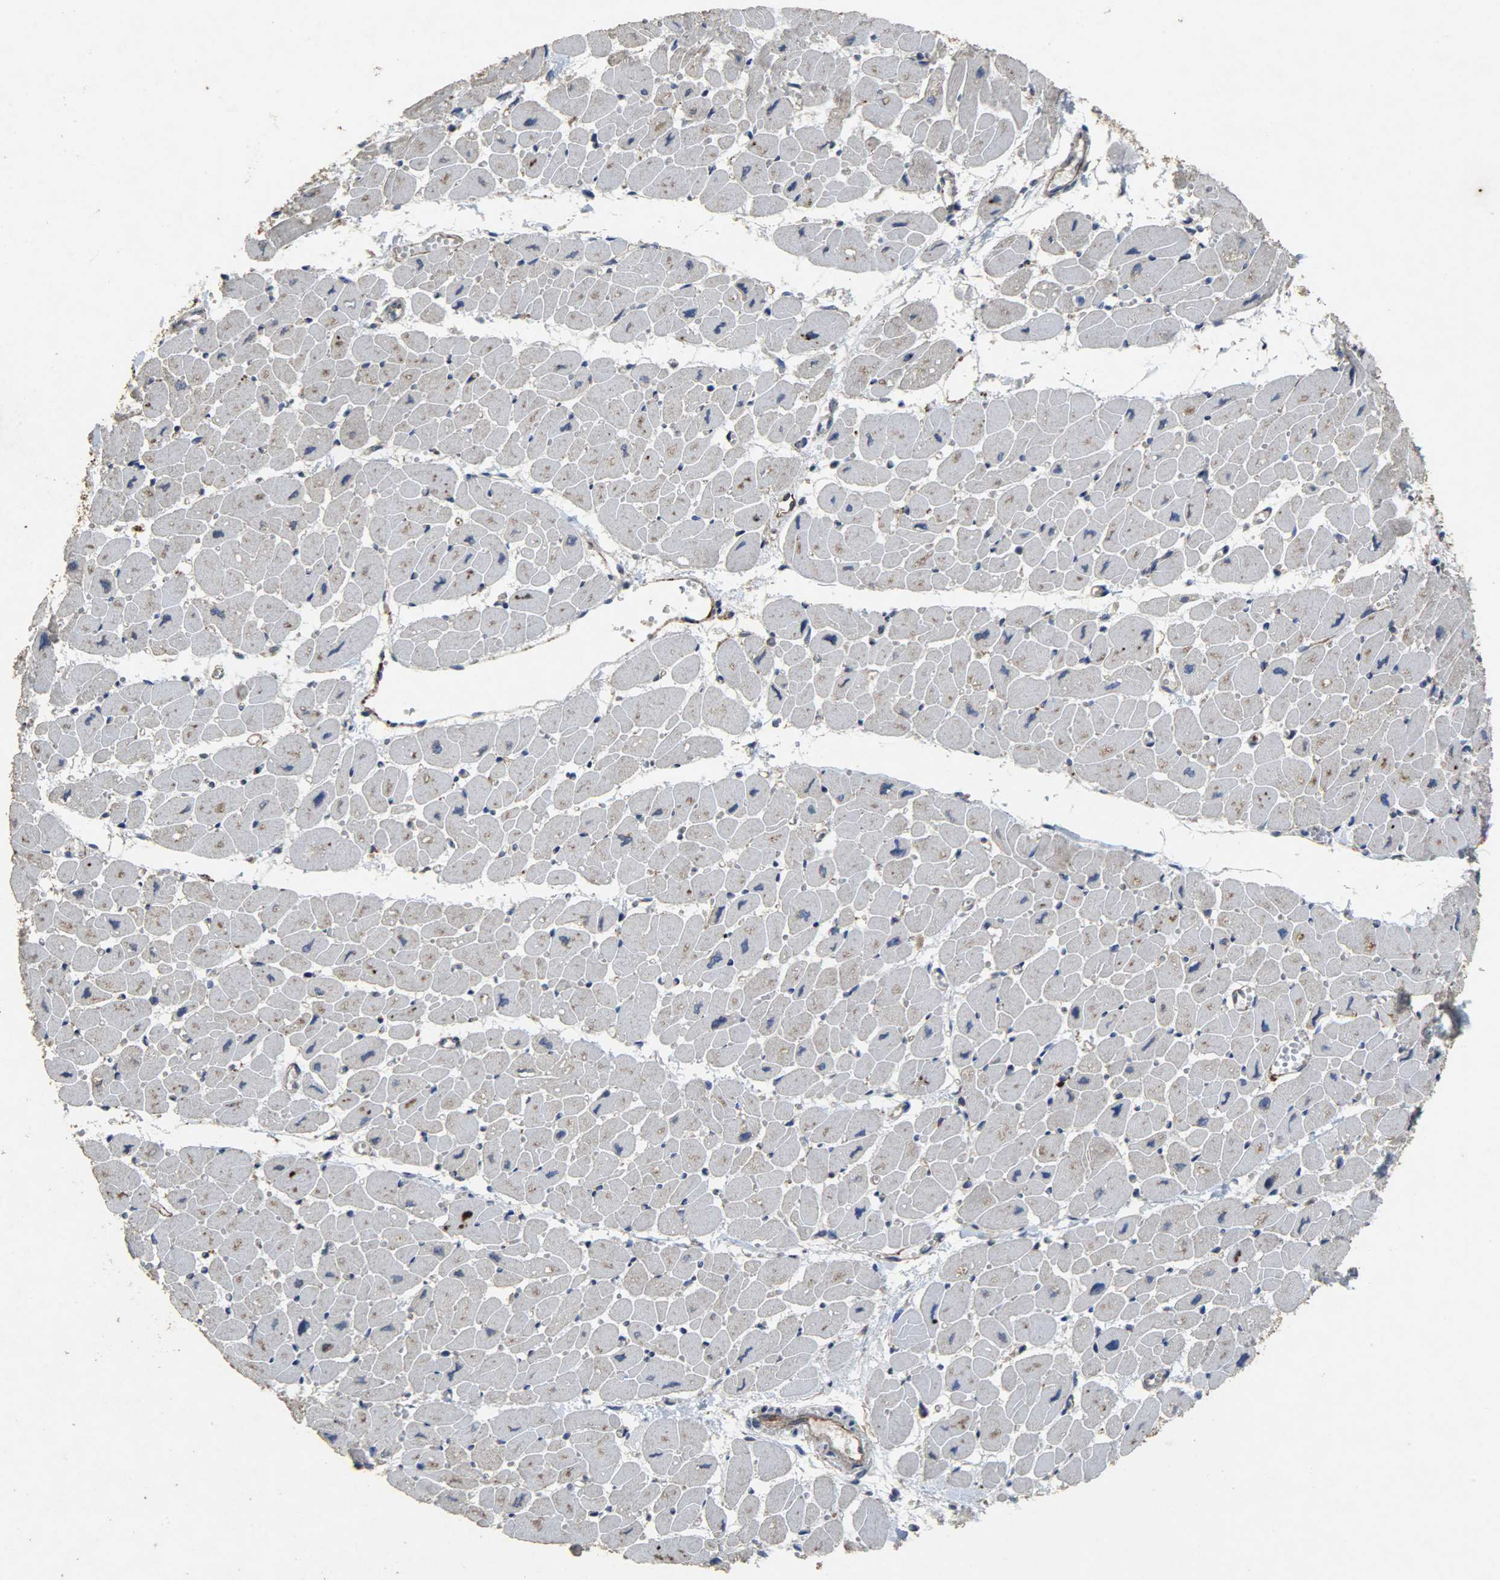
{"staining": {"intensity": "moderate", "quantity": "<25%", "location": "cytoplasmic/membranous"}, "tissue": "heart muscle", "cell_type": "Cardiomyocytes", "image_type": "normal", "snomed": [{"axis": "morphology", "description": "Normal tissue, NOS"}, {"axis": "topography", "description": "Heart"}], "caption": "A low amount of moderate cytoplasmic/membranous expression is present in about <25% of cardiomyocytes in normal heart muscle.", "gene": "TPM4", "patient": {"sex": "female", "age": 54}}